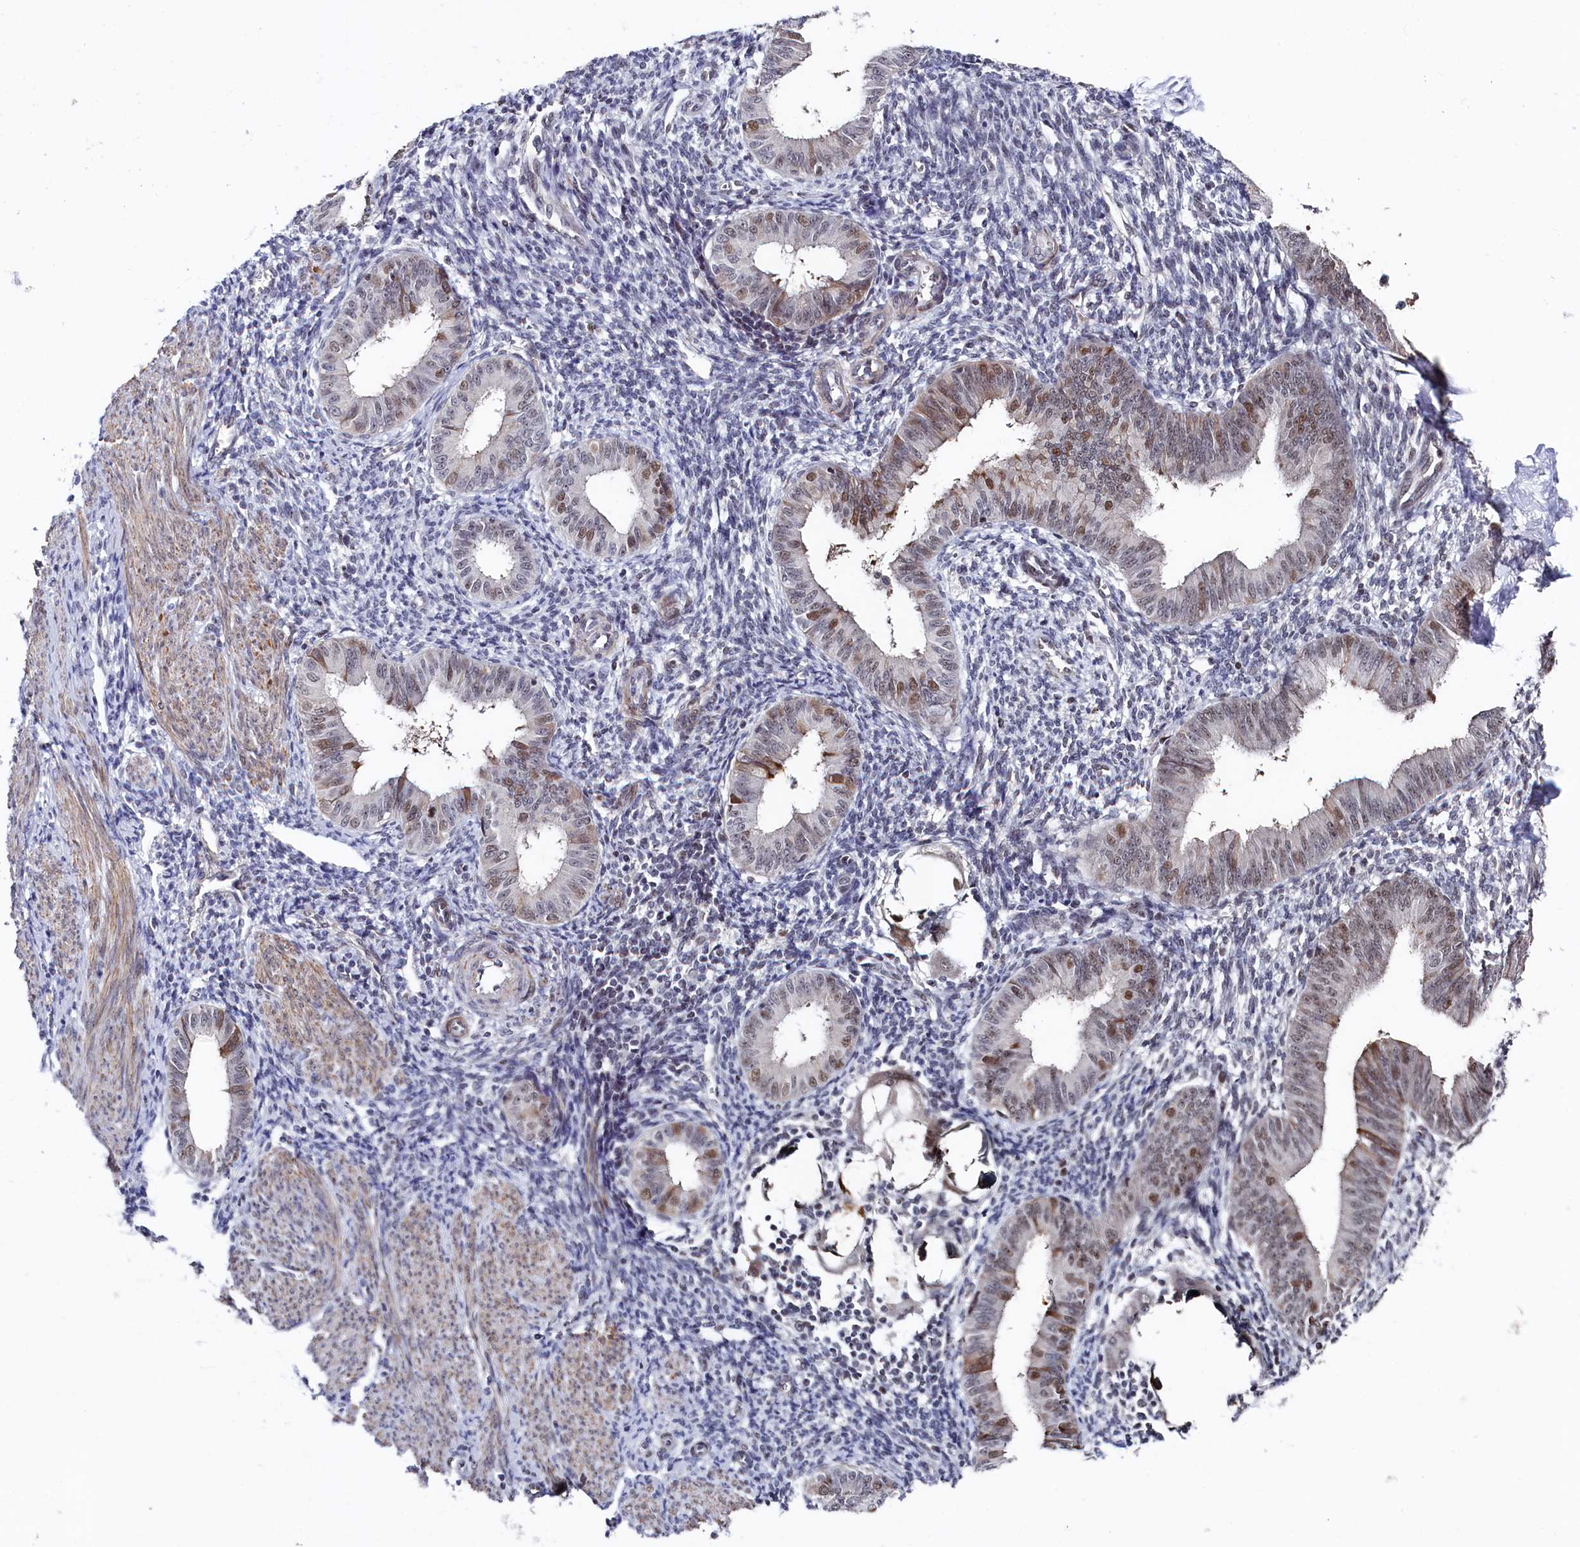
{"staining": {"intensity": "negative", "quantity": "none", "location": "none"}, "tissue": "endometrium", "cell_type": "Cells in endometrial stroma", "image_type": "normal", "snomed": [{"axis": "morphology", "description": "Normal tissue, NOS"}, {"axis": "topography", "description": "Uterus"}, {"axis": "topography", "description": "Endometrium"}], "caption": "A high-resolution image shows immunohistochemistry (IHC) staining of normal endometrium, which displays no significant positivity in cells in endometrial stroma.", "gene": "TIGD4", "patient": {"sex": "female", "age": 48}}